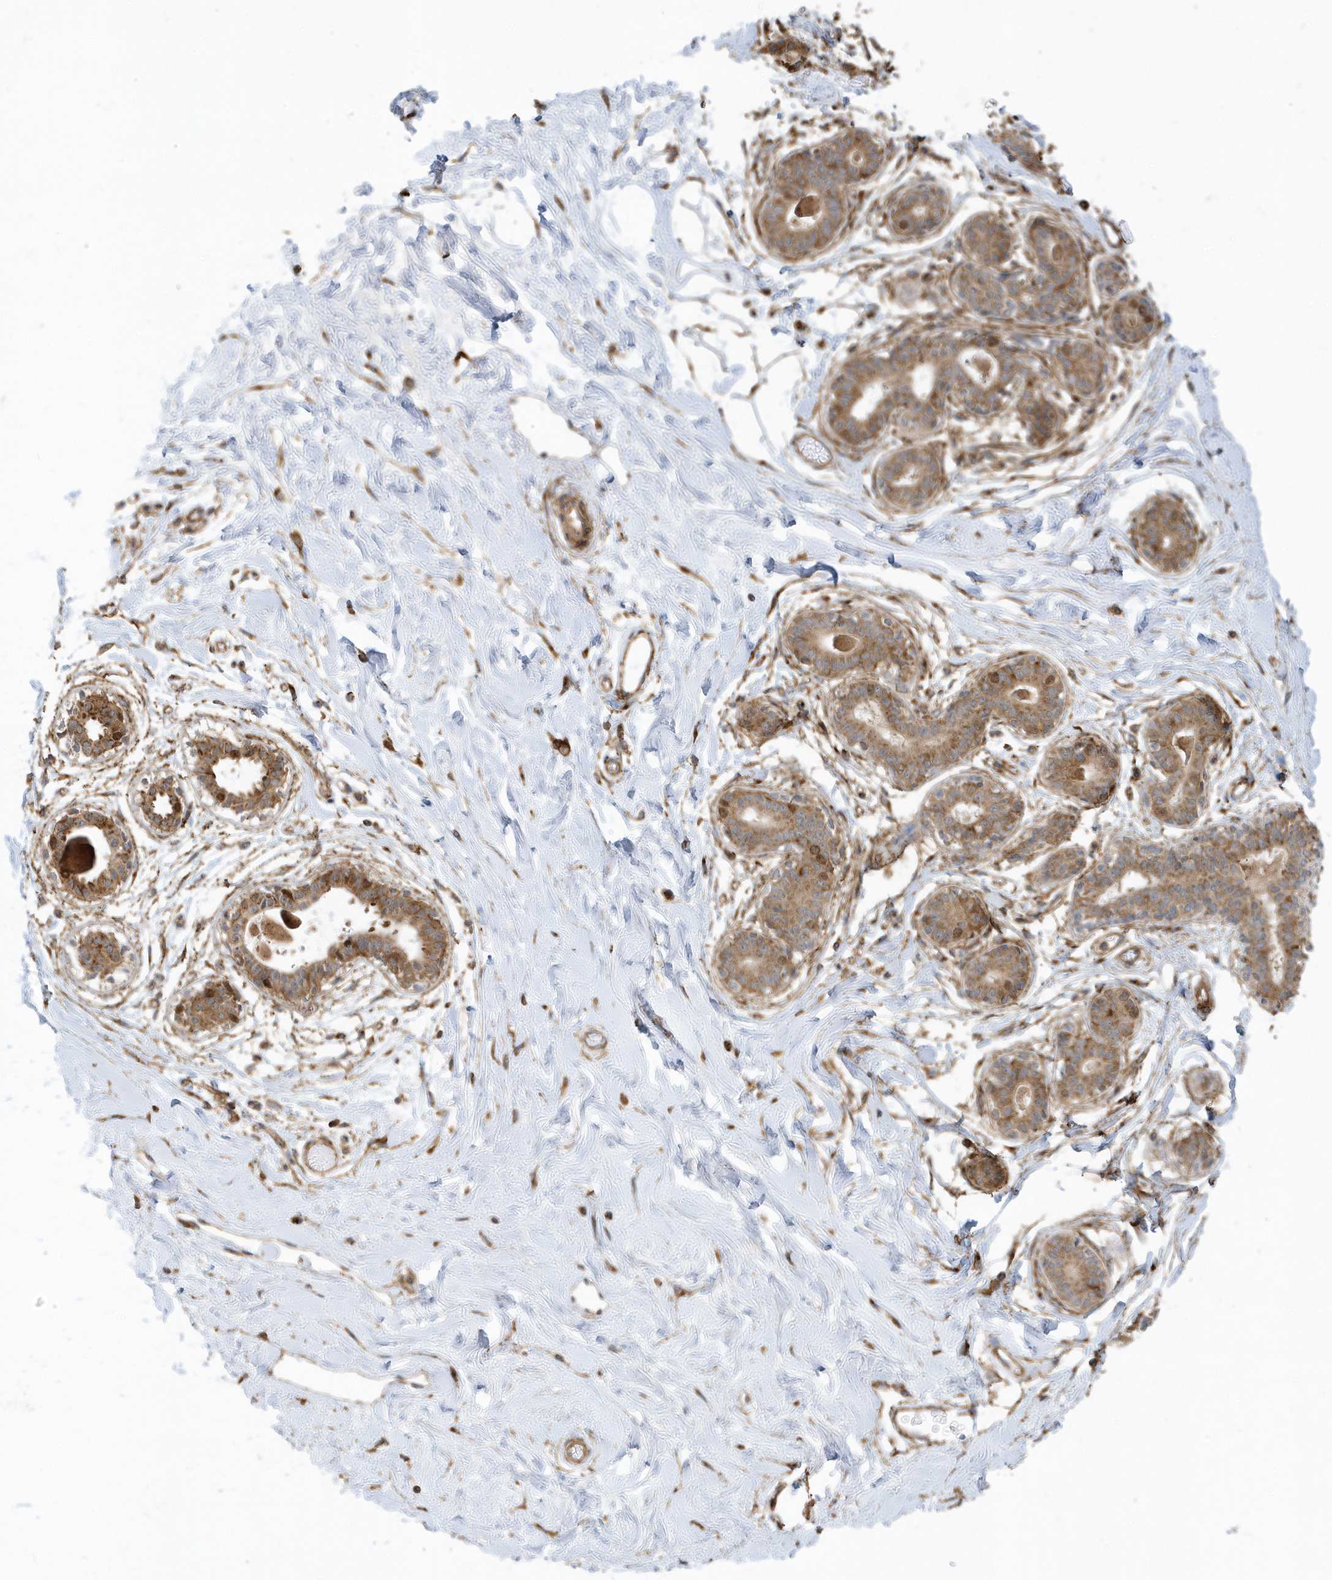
{"staining": {"intensity": "moderate", "quantity": "25%-75%", "location": "cytoplasmic/membranous"}, "tissue": "breast", "cell_type": "Adipocytes", "image_type": "normal", "snomed": [{"axis": "morphology", "description": "Normal tissue, NOS"}, {"axis": "topography", "description": "Breast"}], "caption": "IHC staining of normal breast, which demonstrates medium levels of moderate cytoplasmic/membranous staining in about 25%-75% of adipocytes indicating moderate cytoplasmic/membranous protein staining. The staining was performed using DAB (3,3'-diaminobenzidine) (brown) for protein detection and nuclei were counterstained in hematoxylin (blue).", "gene": "HRH4", "patient": {"sex": "female", "age": 45}}